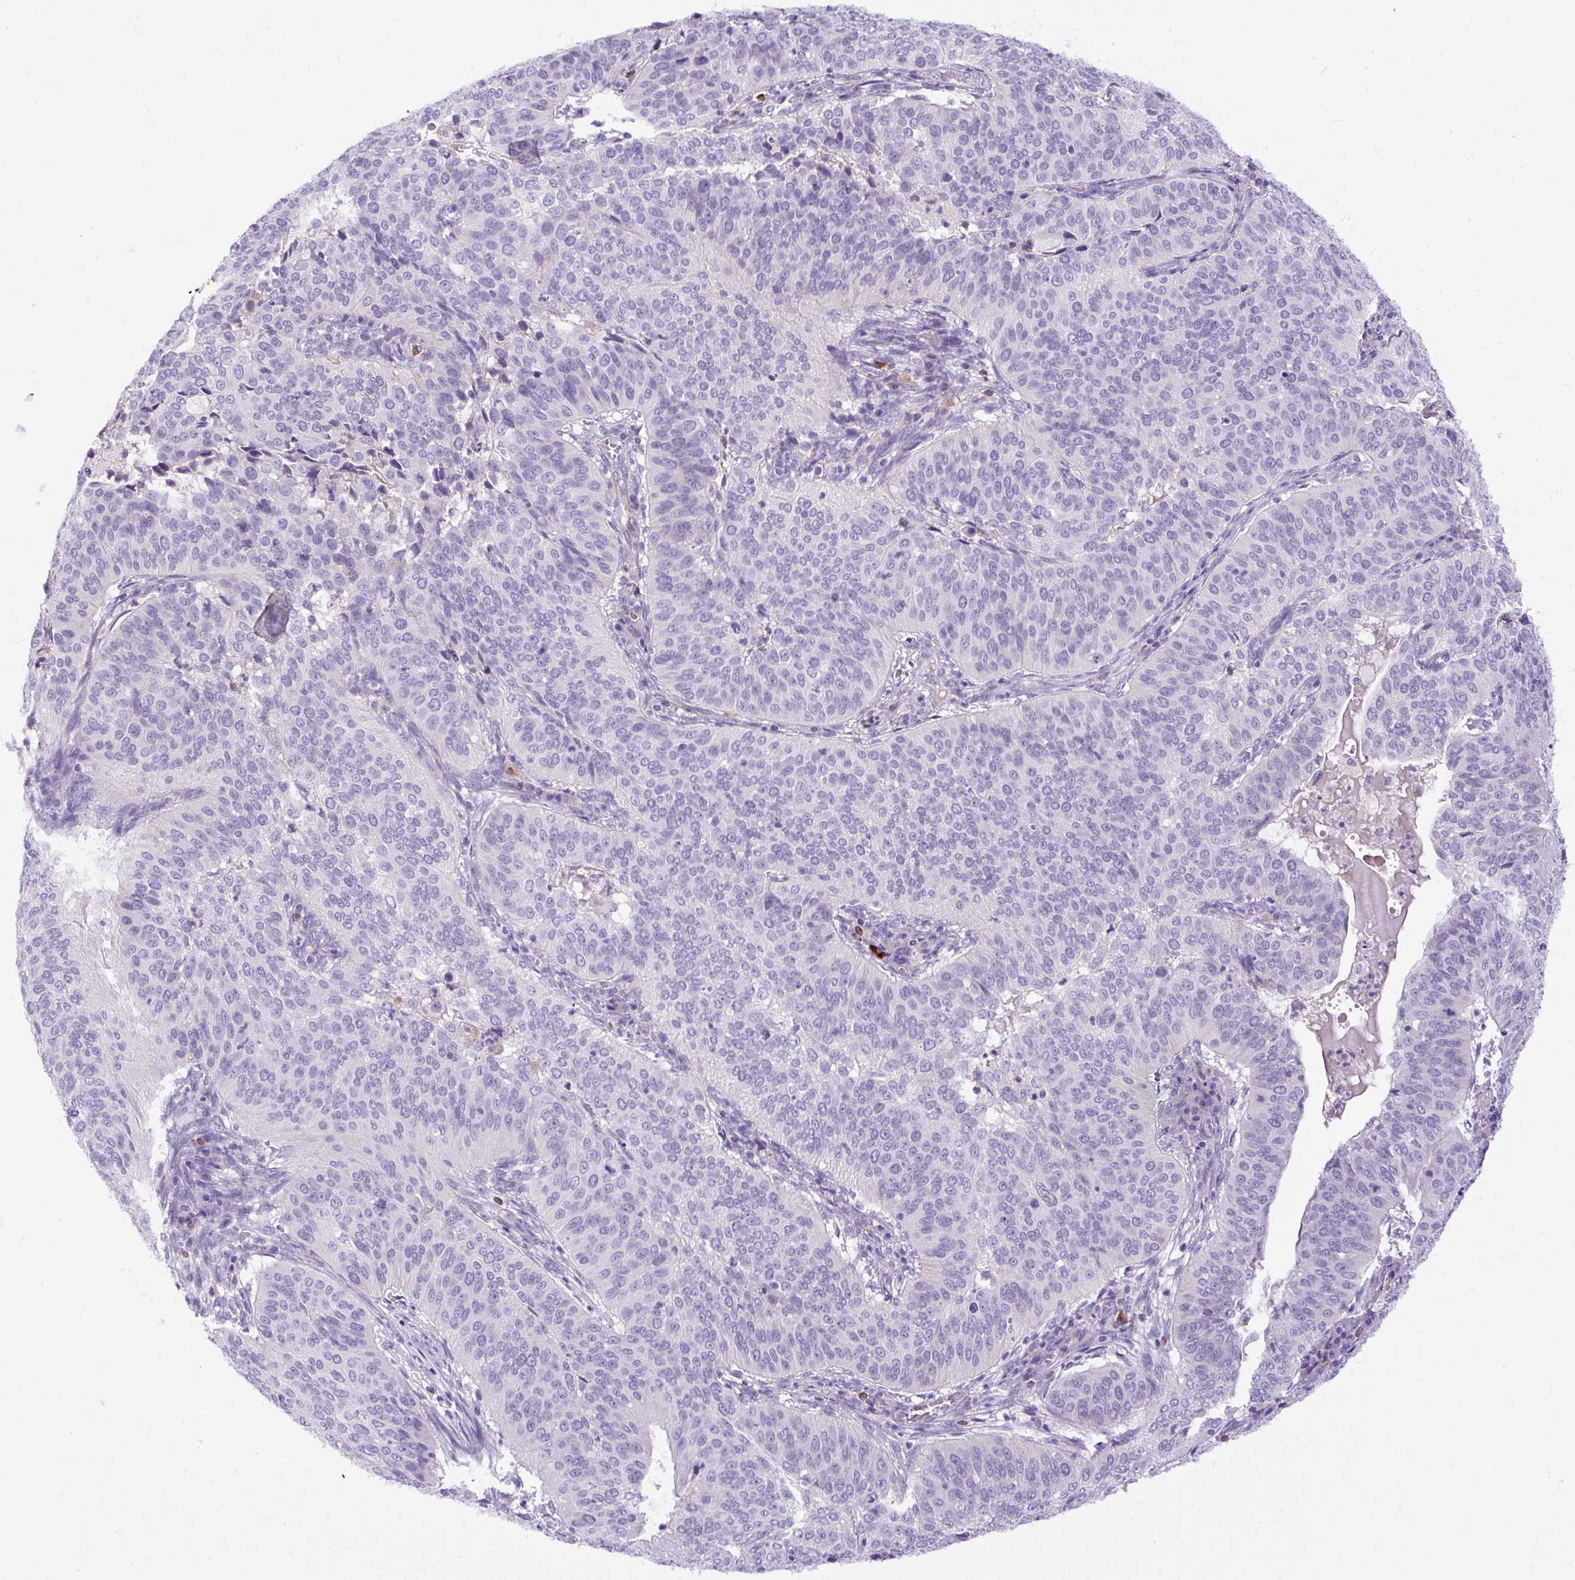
{"staining": {"intensity": "negative", "quantity": "none", "location": "none"}, "tissue": "cervical cancer", "cell_type": "Tumor cells", "image_type": "cancer", "snomed": [{"axis": "morphology", "description": "Normal tissue, NOS"}, {"axis": "morphology", "description": "Squamous cell carcinoma, NOS"}, {"axis": "topography", "description": "Cervix"}], "caption": "A high-resolution photomicrograph shows immunohistochemistry (IHC) staining of cervical cancer, which demonstrates no significant positivity in tumor cells.", "gene": "SPTBN5", "patient": {"sex": "female", "age": 39}}